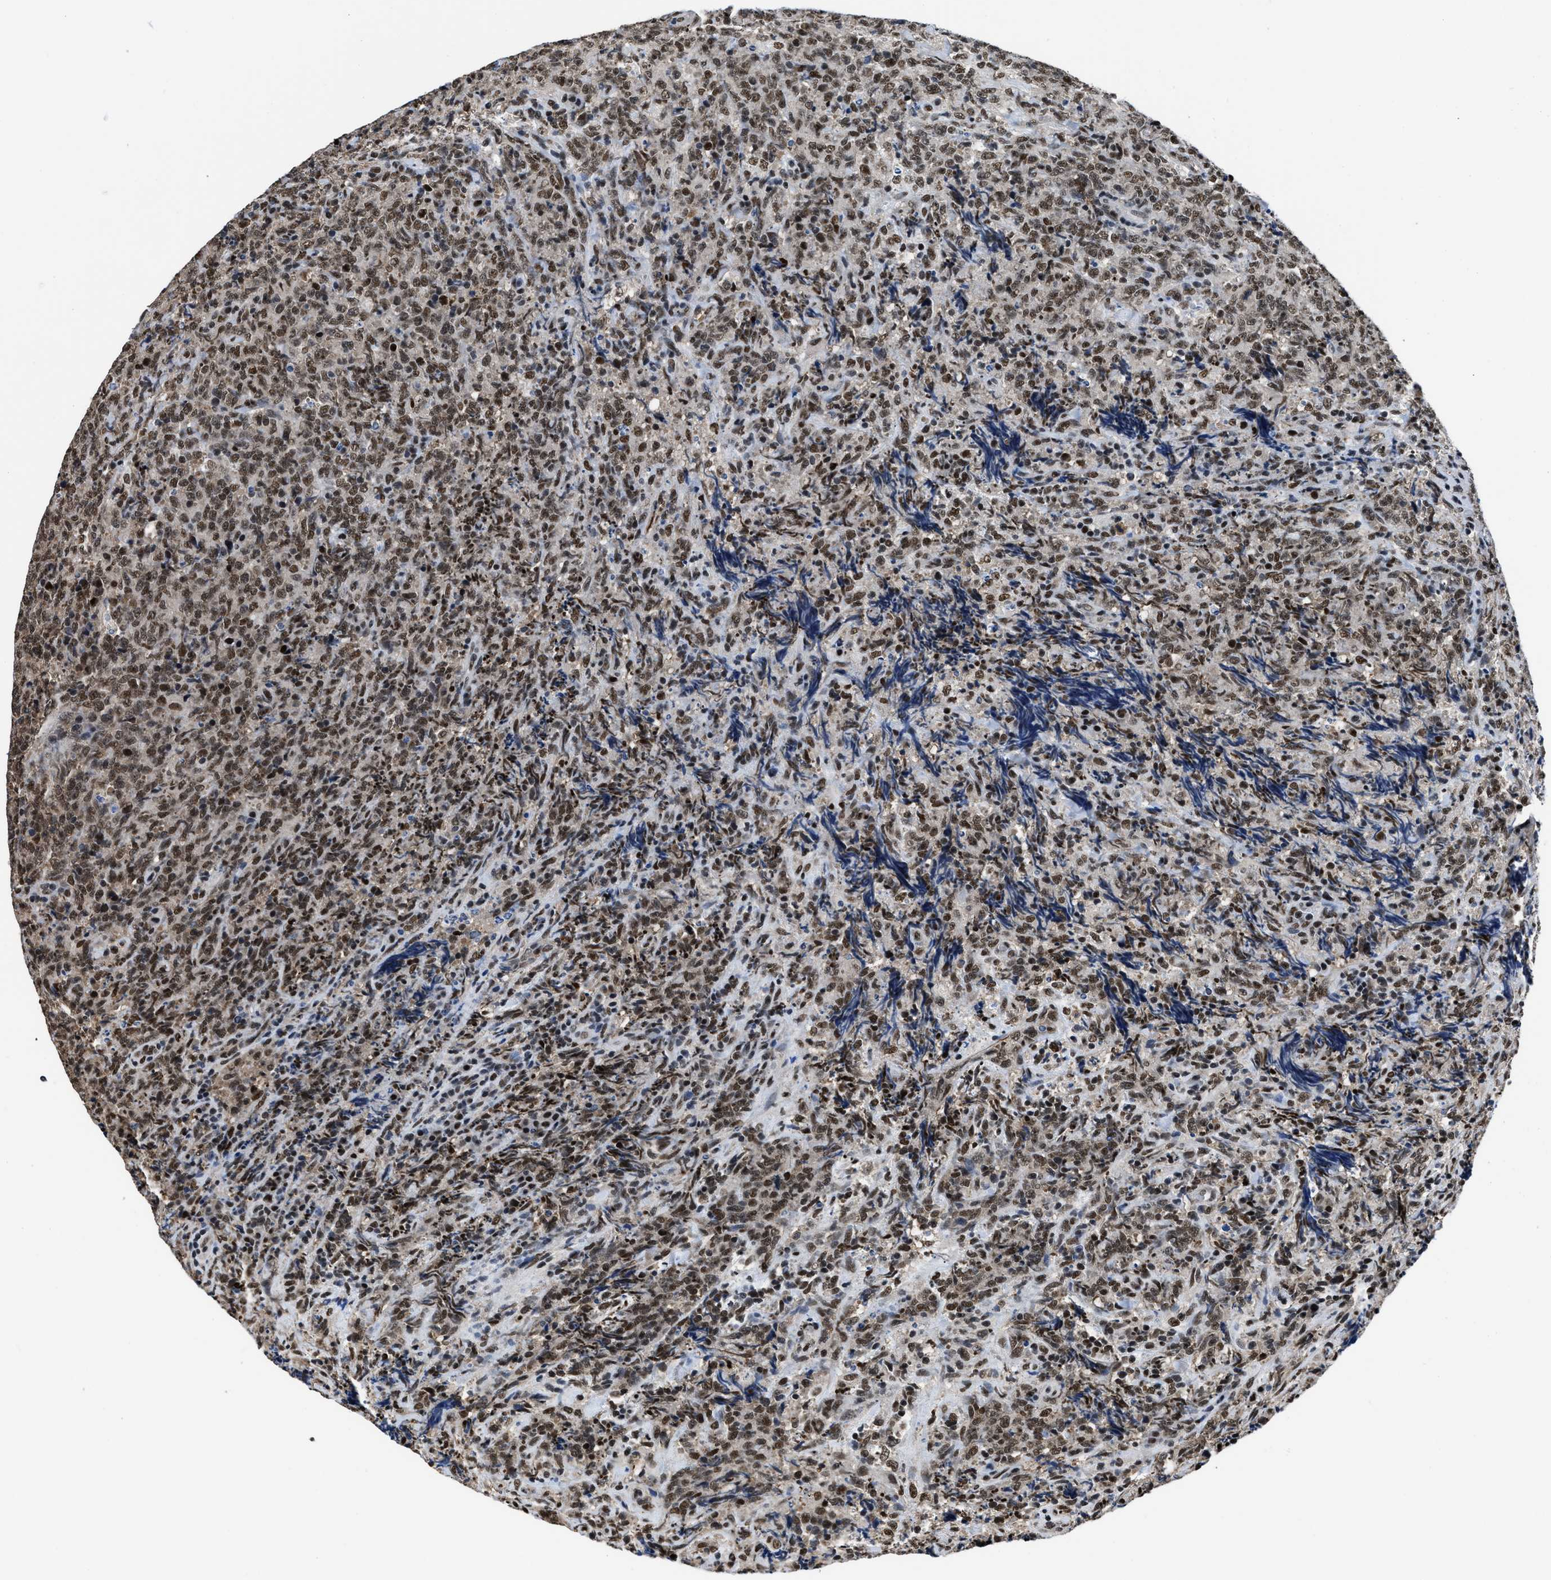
{"staining": {"intensity": "moderate", "quantity": ">75%", "location": "nuclear"}, "tissue": "lymphoma", "cell_type": "Tumor cells", "image_type": "cancer", "snomed": [{"axis": "morphology", "description": "Malignant lymphoma, non-Hodgkin's type, High grade"}, {"axis": "topography", "description": "Tonsil"}], "caption": "Malignant lymphoma, non-Hodgkin's type (high-grade) stained with immunohistochemistry exhibits moderate nuclear staining in approximately >75% of tumor cells.", "gene": "HNRNPH2", "patient": {"sex": "female", "age": 36}}